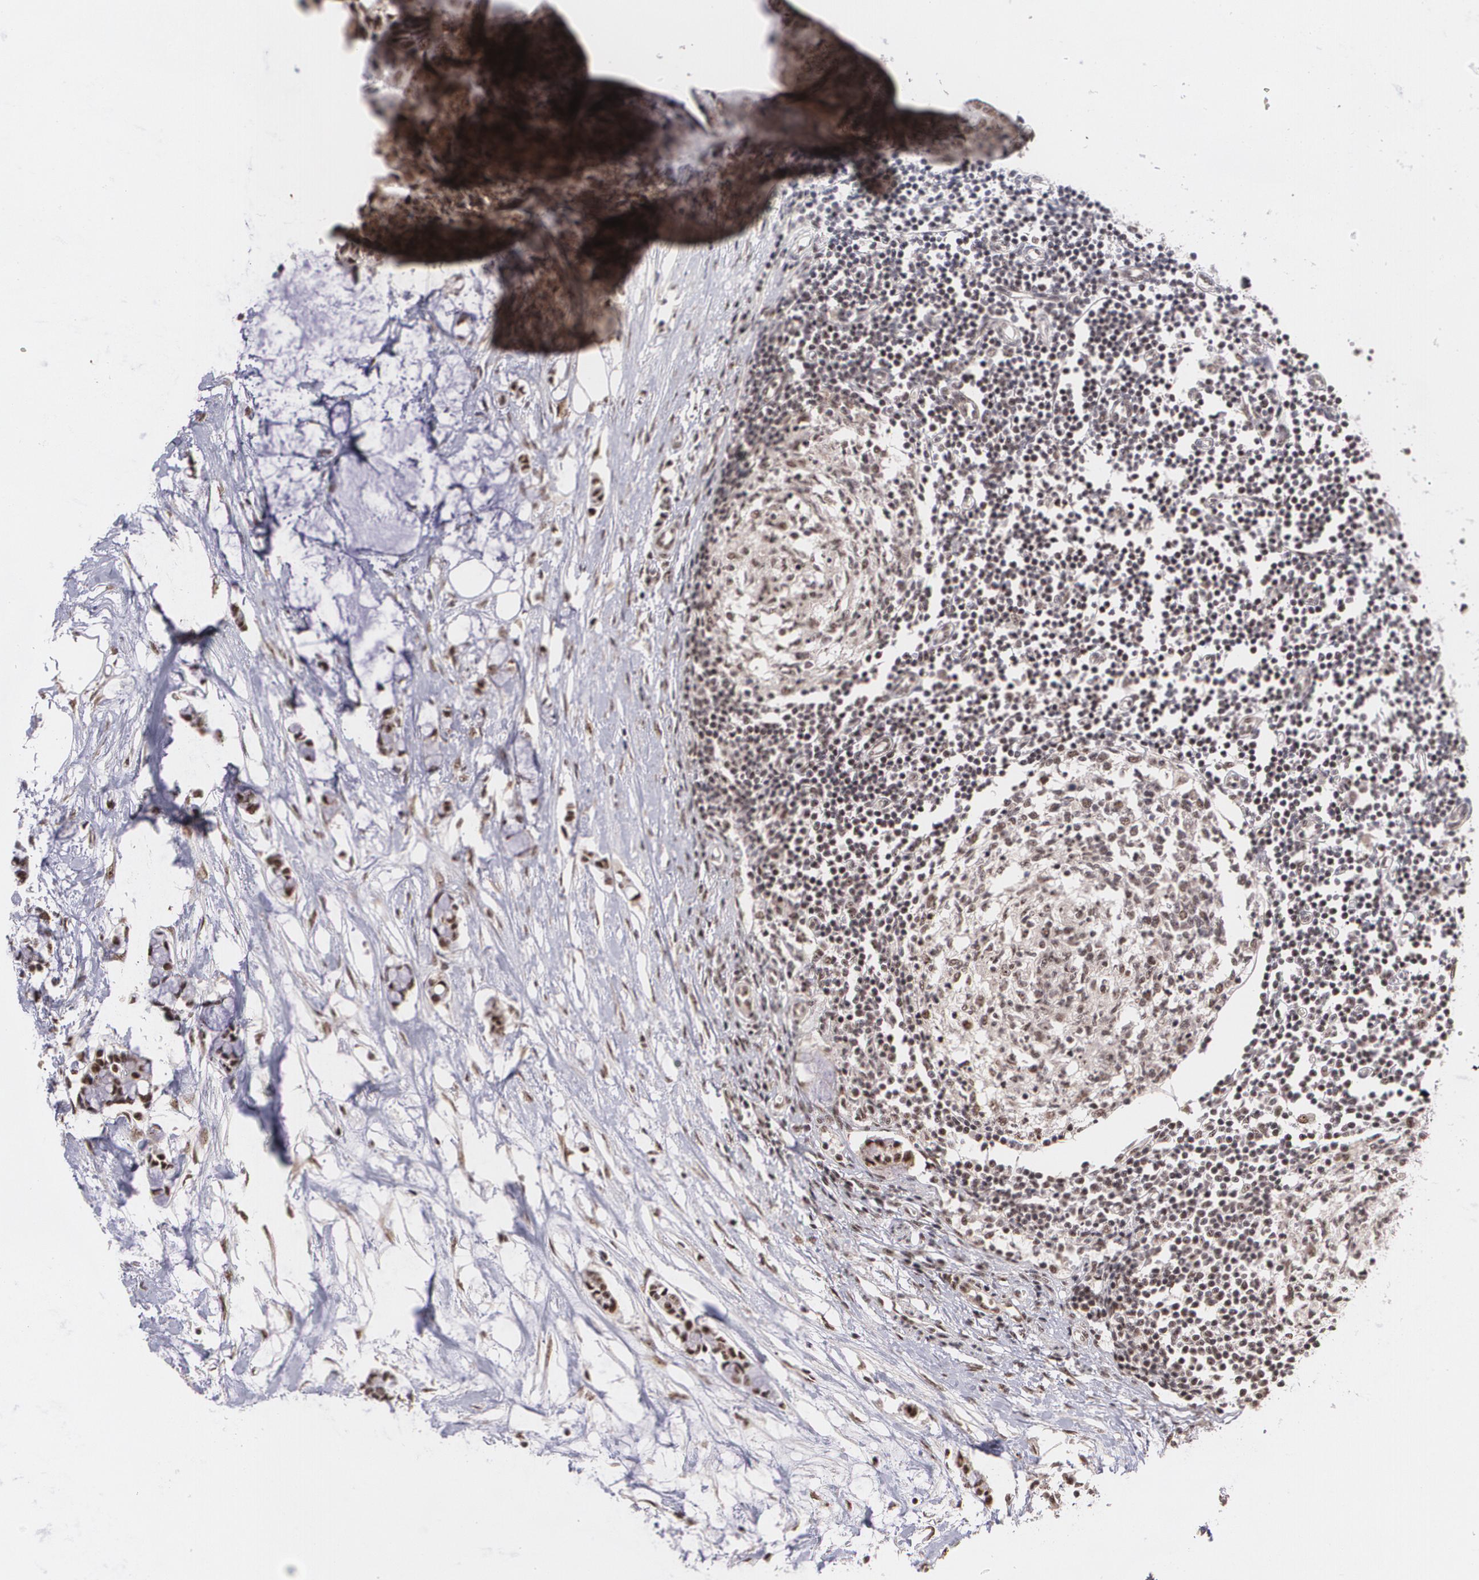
{"staining": {"intensity": "strong", "quantity": ">75%", "location": "cytoplasmic/membranous,nuclear"}, "tissue": "colorectal cancer", "cell_type": "Tumor cells", "image_type": "cancer", "snomed": [{"axis": "morphology", "description": "Normal tissue, NOS"}, {"axis": "morphology", "description": "Adenocarcinoma, NOS"}, {"axis": "topography", "description": "Colon"}, {"axis": "topography", "description": "Peripheral nerve tissue"}], "caption": "Immunohistochemistry of colorectal cancer demonstrates high levels of strong cytoplasmic/membranous and nuclear positivity in about >75% of tumor cells.", "gene": "C6orf15", "patient": {"sex": "male", "age": 14}}